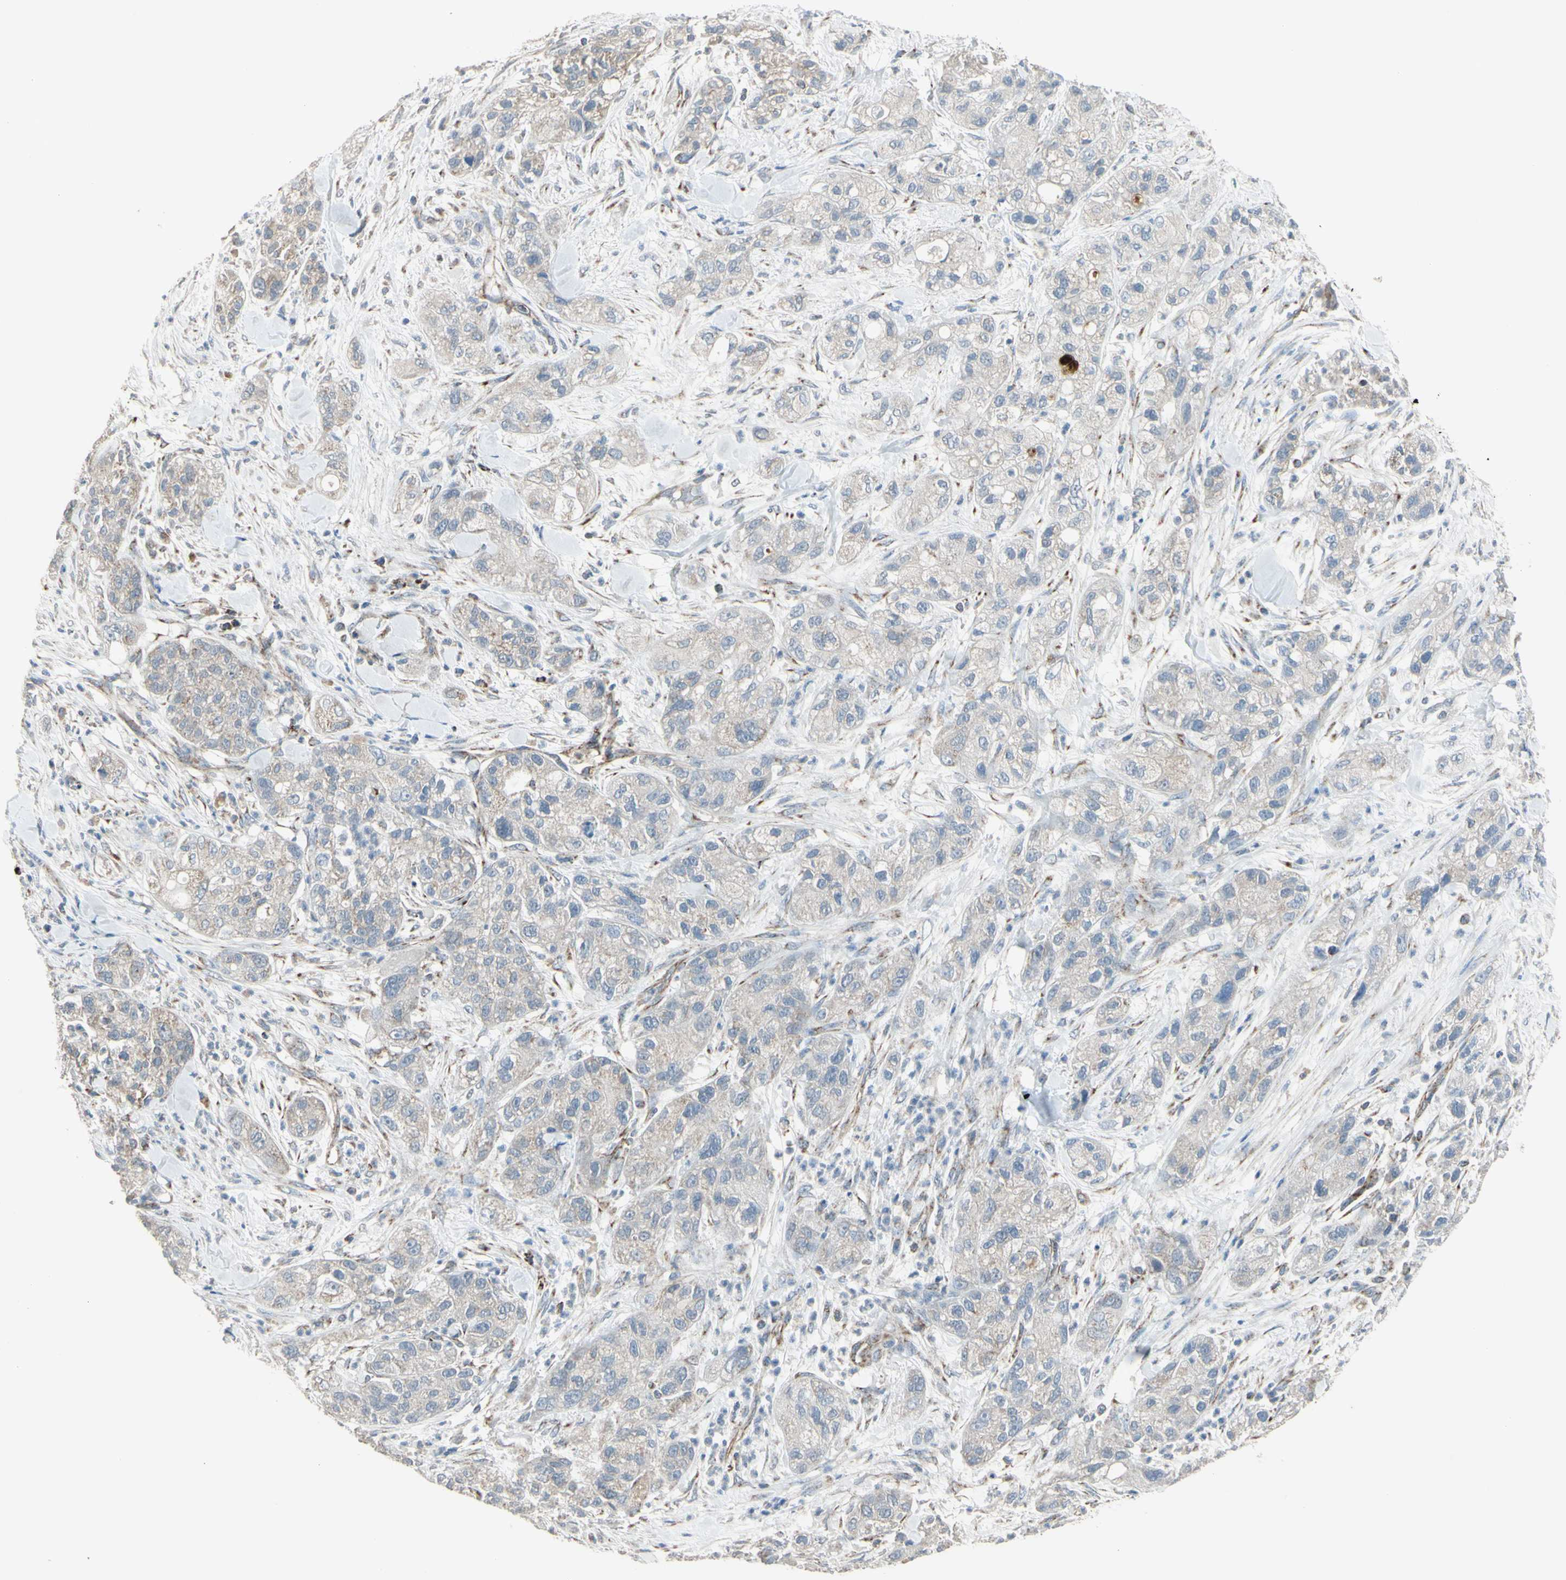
{"staining": {"intensity": "weak", "quantity": "<25%", "location": "cytoplasmic/membranous"}, "tissue": "pancreatic cancer", "cell_type": "Tumor cells", "image_type": "cancer", "snomed": [{"axis": "morphology", "description": "Adenocarcinoma, NOS"}, {"axis": "topography", "description": "Pancreas"}], "caption": "IHC photomicrograph of human pancreatic cancer stained for a protein (brown), which shows no expression in tumor cells.", "gene": "FAM171B", "patient": {"sex": "female", "age": 78}}